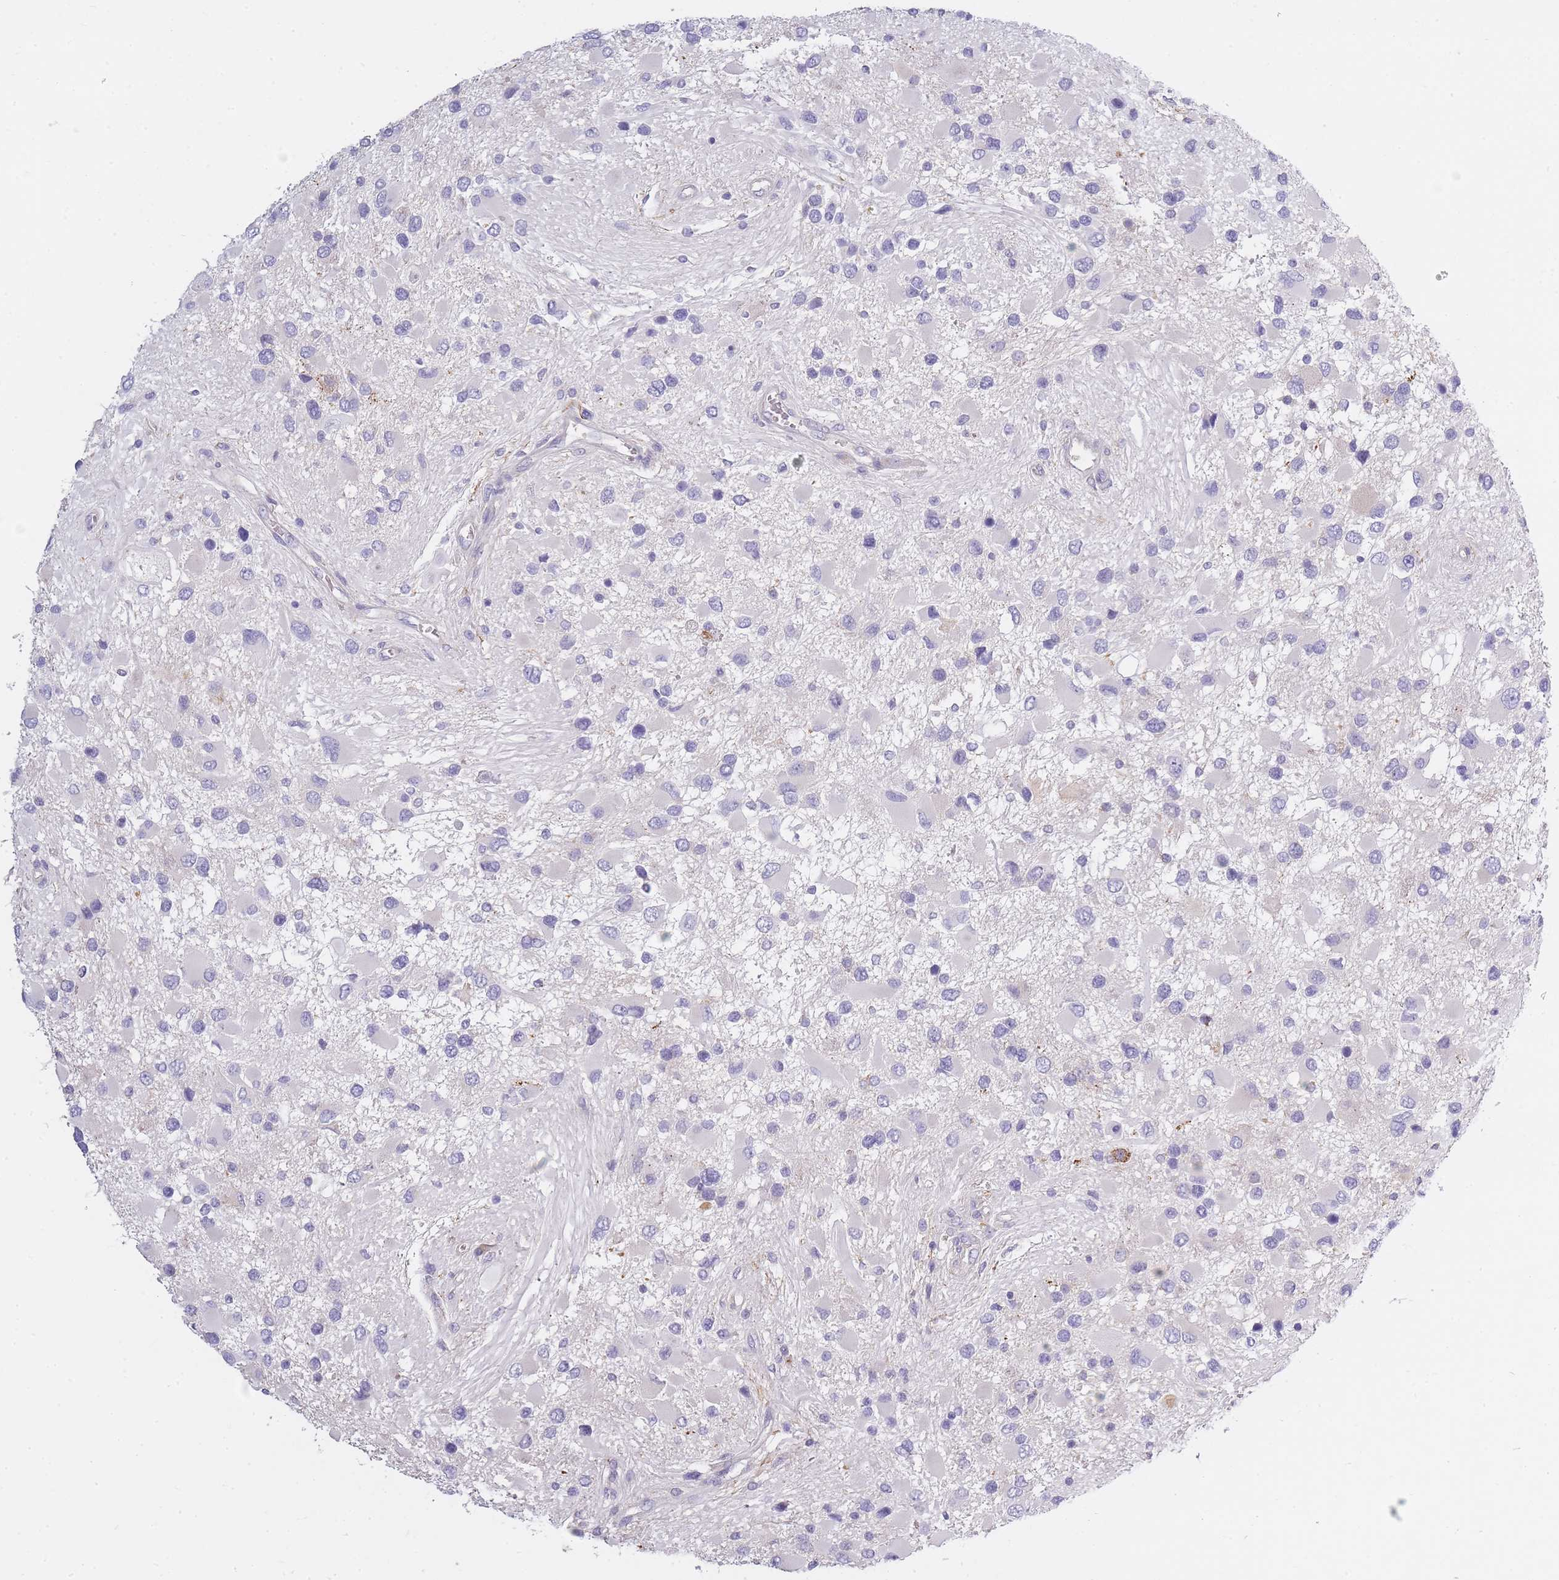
{"staining": {"intensity": "negative", "quantity": "none", "location": "none"}, "tissue": "glioma", "cell_type": "Tumor cells", "image_type": "cancer", "snomed": [{"axis": "morphology", "description": "Glioma, malignant, High grade"}, {"axis": "topography", "description": "Brain"}], "caption": "Tumor cells are negative for brown protein staining in malignant glioma (high-grade). (Stains: DAB (3,3'-diaminobenzidine) IHC with hematoxylin counter stain, Microscopy: brightfield microscopy at high magnification).", "gene": "AP3M2", "patient": {"sex": "male", "age": 53}}